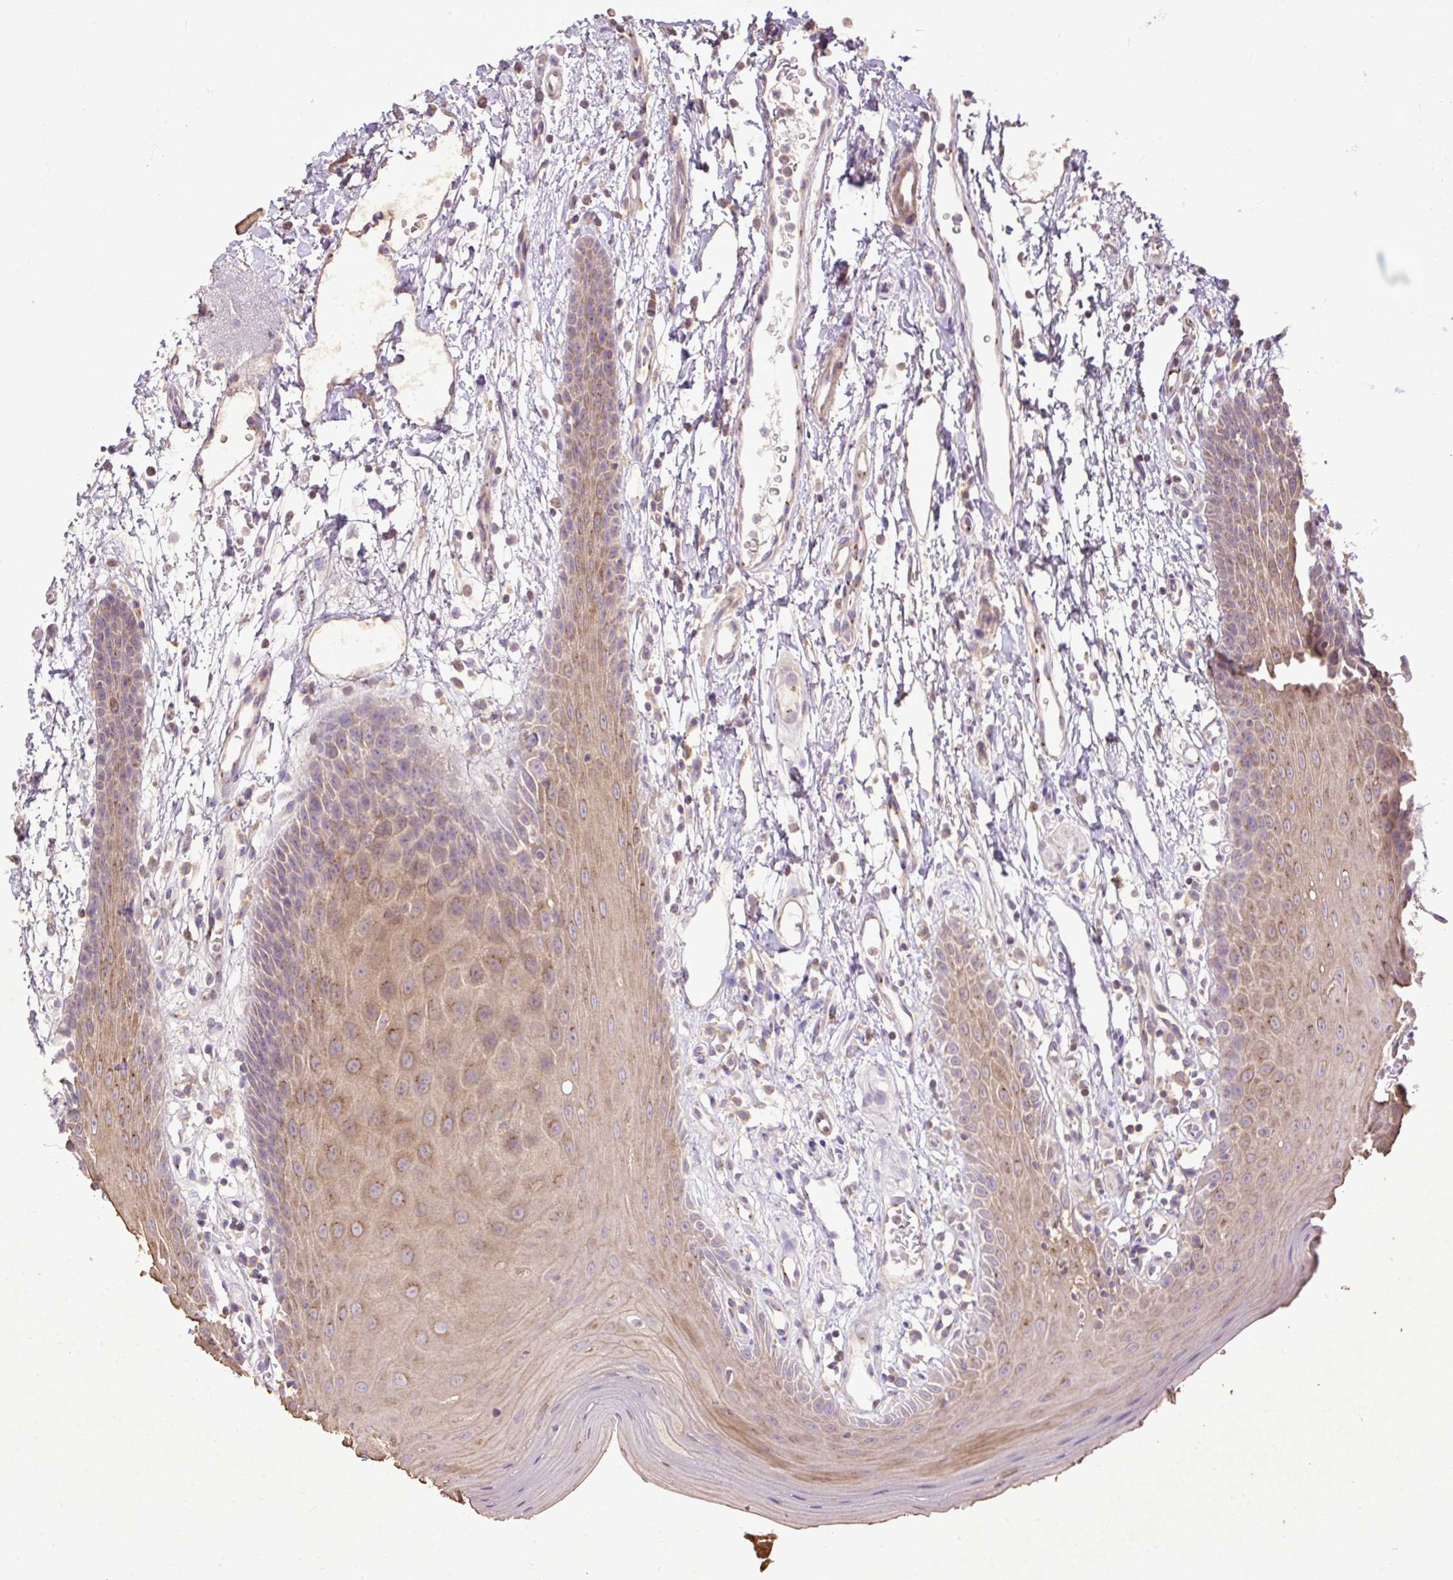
{"staining": {"intensity": "moderate", "quantity": "25%-75%", "location": "cytoplasmic/membranous"}, "tissue": "oral mucosa", "cell_type": "Squamous epithelial cells", "image_type": "normal", "snomed": [{"axis": "morphology", "description": "Normal tissue, NOS"}, {"axis": "topography", "description": "Oral tissue"}, {"axis": "topography", "description": "Tounge, NOS"}], "caption": "Protein staining demonstrates moderate cytoplasmic/membranous positivity in approximately 25%-75% of squamous epithelial cells in unremarkable oral mucosa.", "gene": "ABR", "patient": {"sex": "female", "age": 59}}